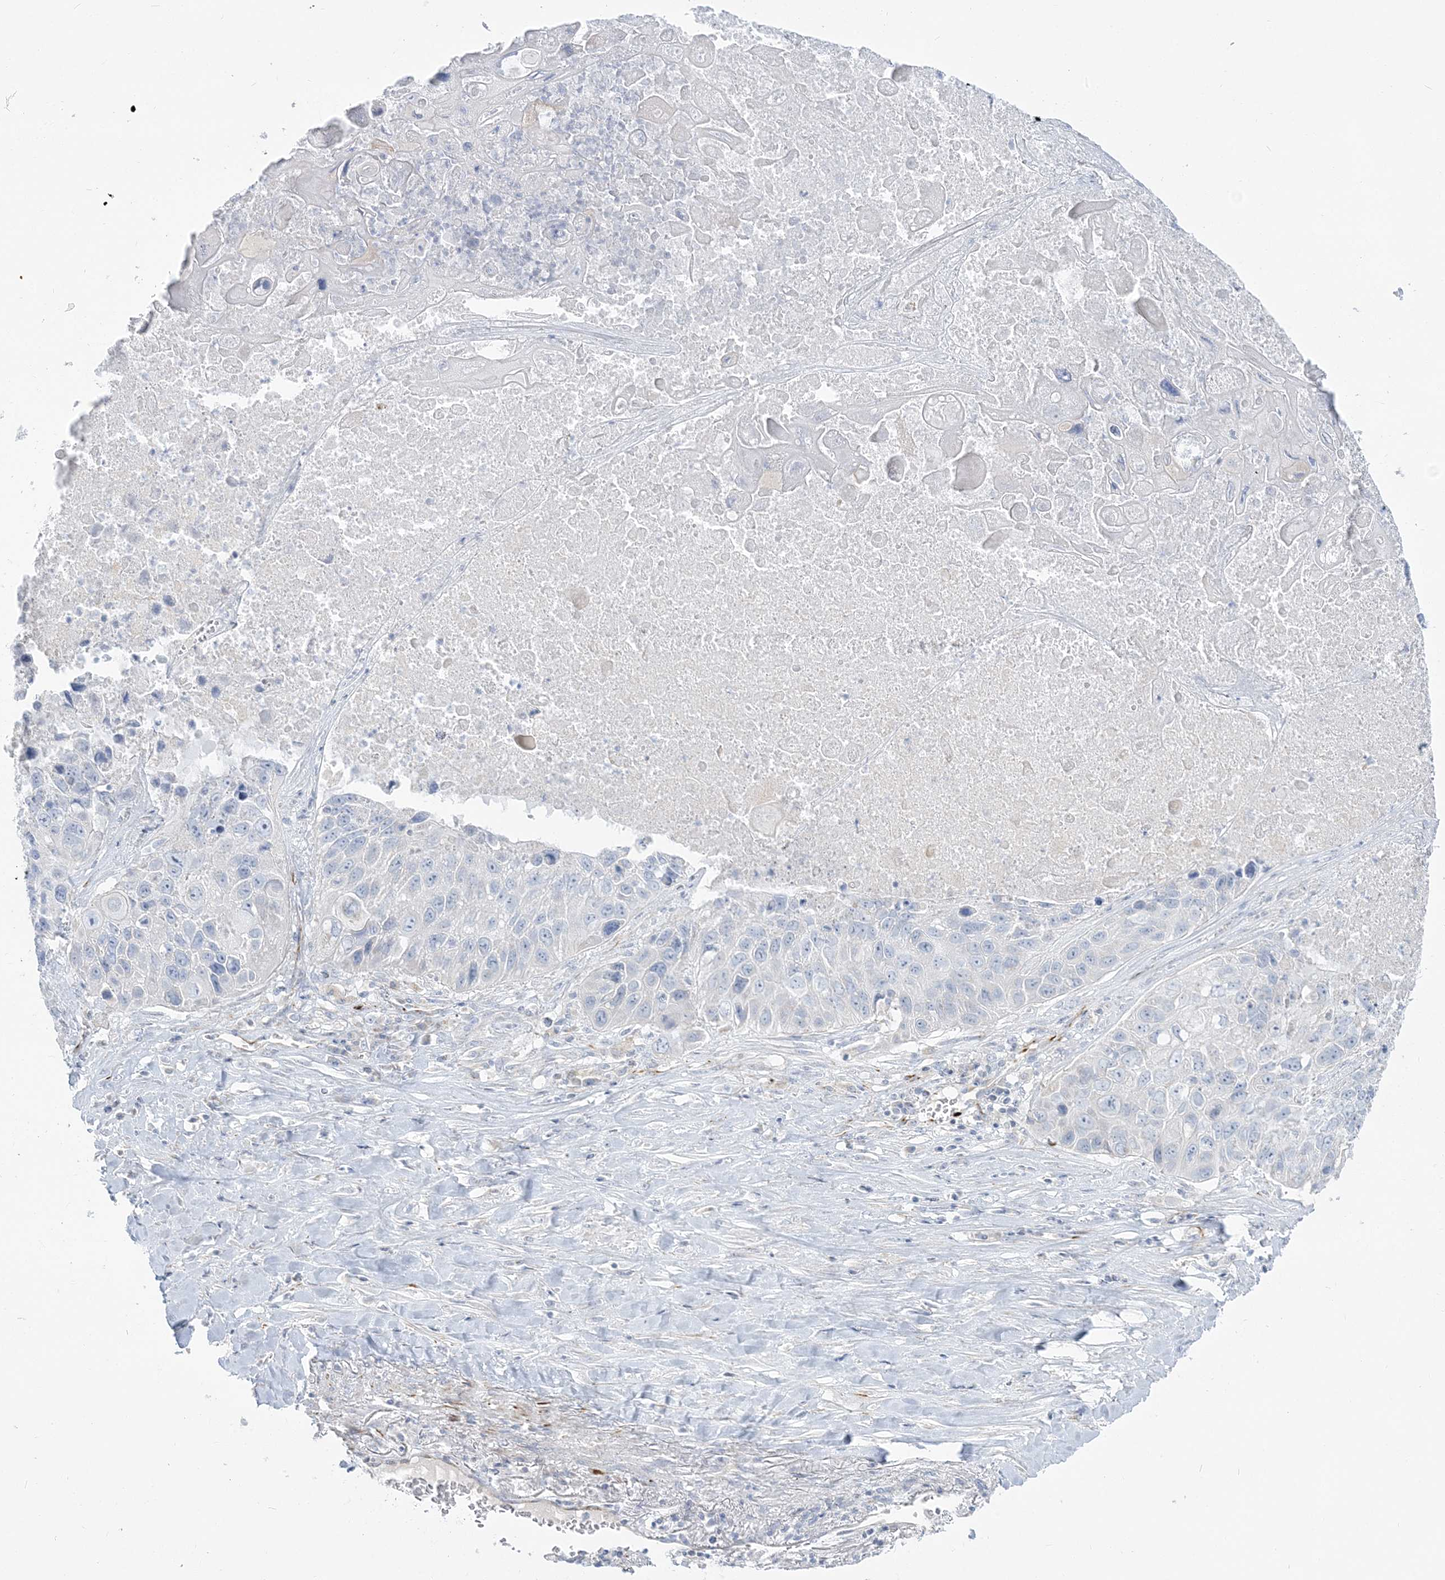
{"staining": {"intensity": "negative", "quantity": "none", "location": "none"}, "tissue": "lung cancer", "cell_type": "Tumor cells", "image_type": "cancer", "snomed": [{"axis": "morphology", "description": "Squamous cell carcinoma, NOS"}, {"axis": "topography", "description": "Lung"}], "caption": "IHC photomicrograph of human lung cancer (squamous cell carcinoma) stained for a protein (brown), which exhibits no expression in tumor cells.", "gene": "GPAT2", "patient": {"sex": "male", "age": 61}}